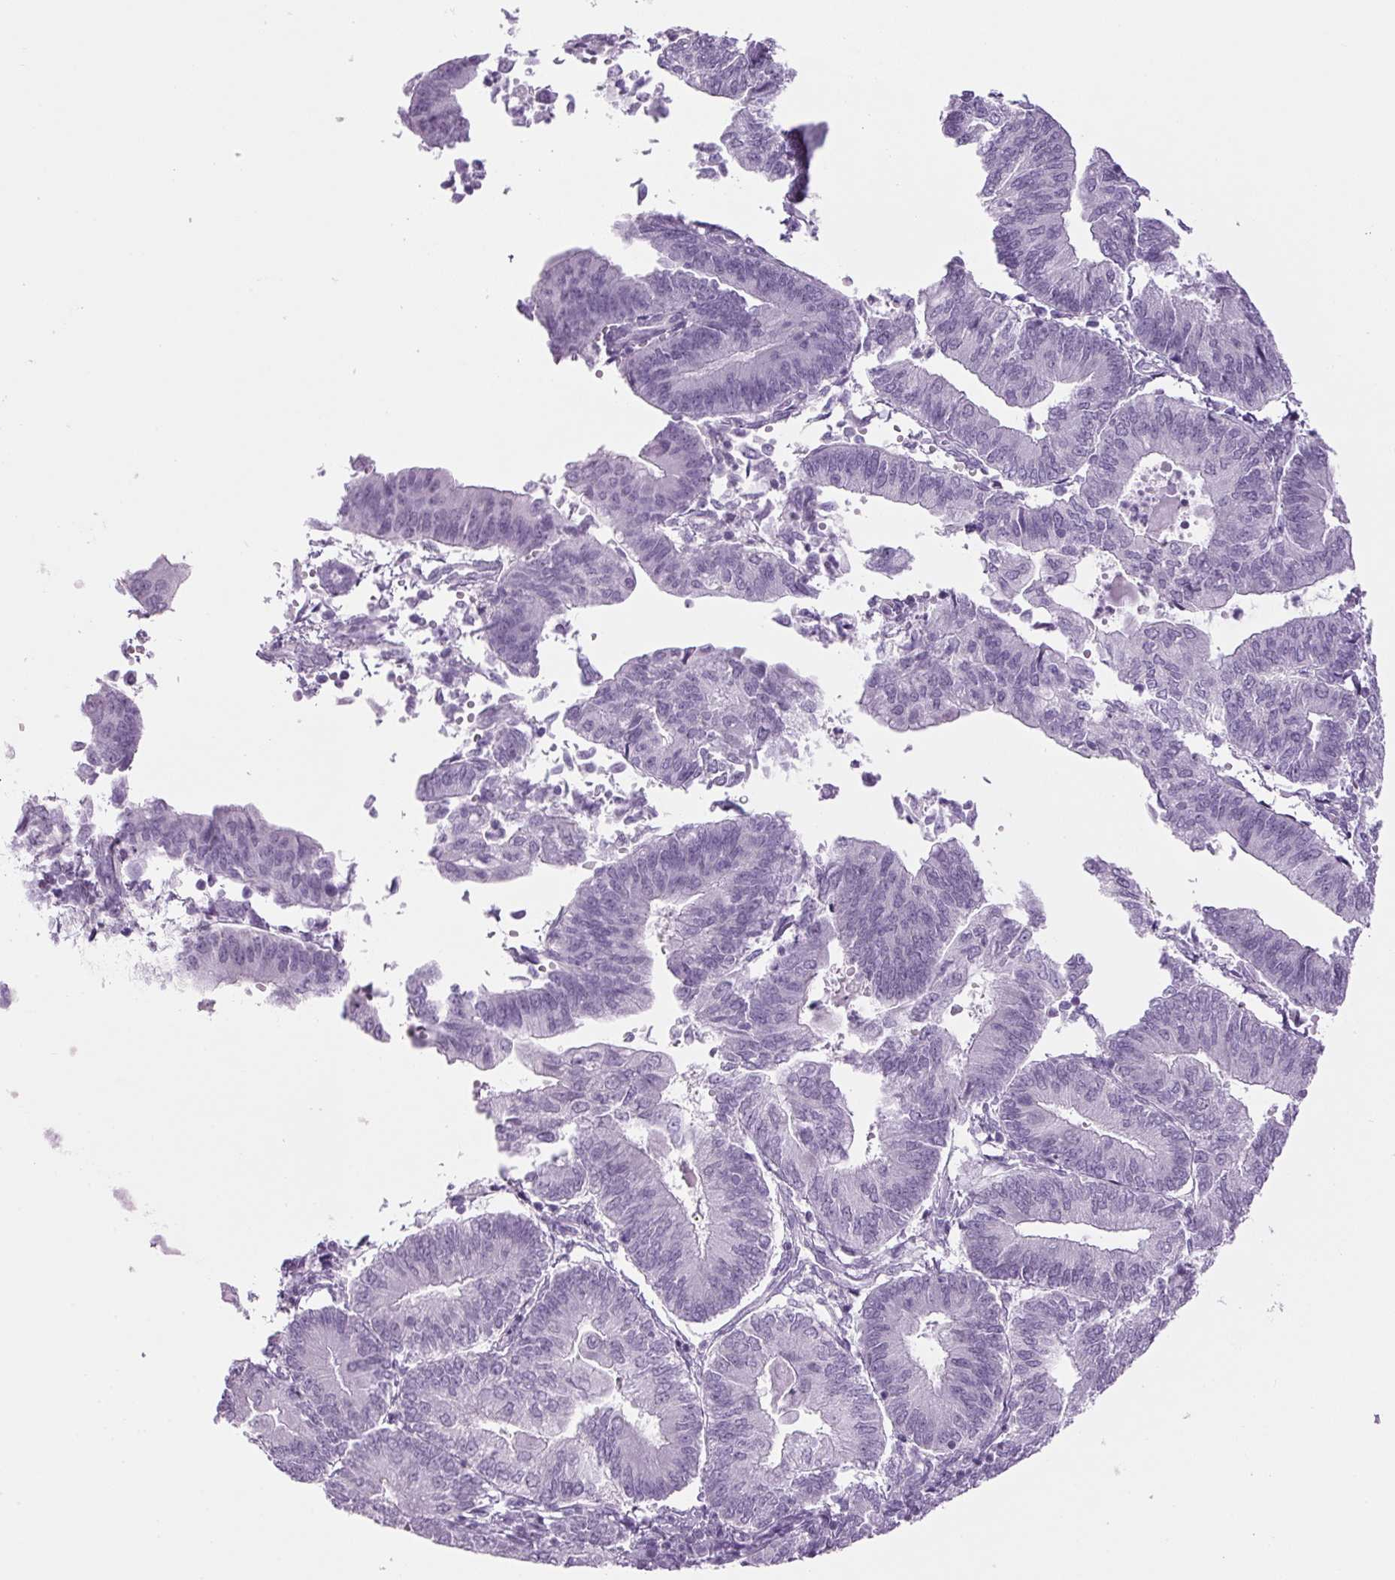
{"staining": {"intensity": "negative", "quantity": "none", "location": "none"}, "tissue": "endometrial cancer", "cell_type": "Tumor cells", "image_type": "cancer", "snomed": [{"axis": "morphology", "description": "Adenocarcinoma, NOS"}, {"axis": "topography", "description": "Endometrium"}], "caption": "The histopathology image displays no significant positivity in tumor cells of endometrial adenocarcinoma.", "gene": "PPP1R1A", "patient": {"sex": "female", "age": 65}}